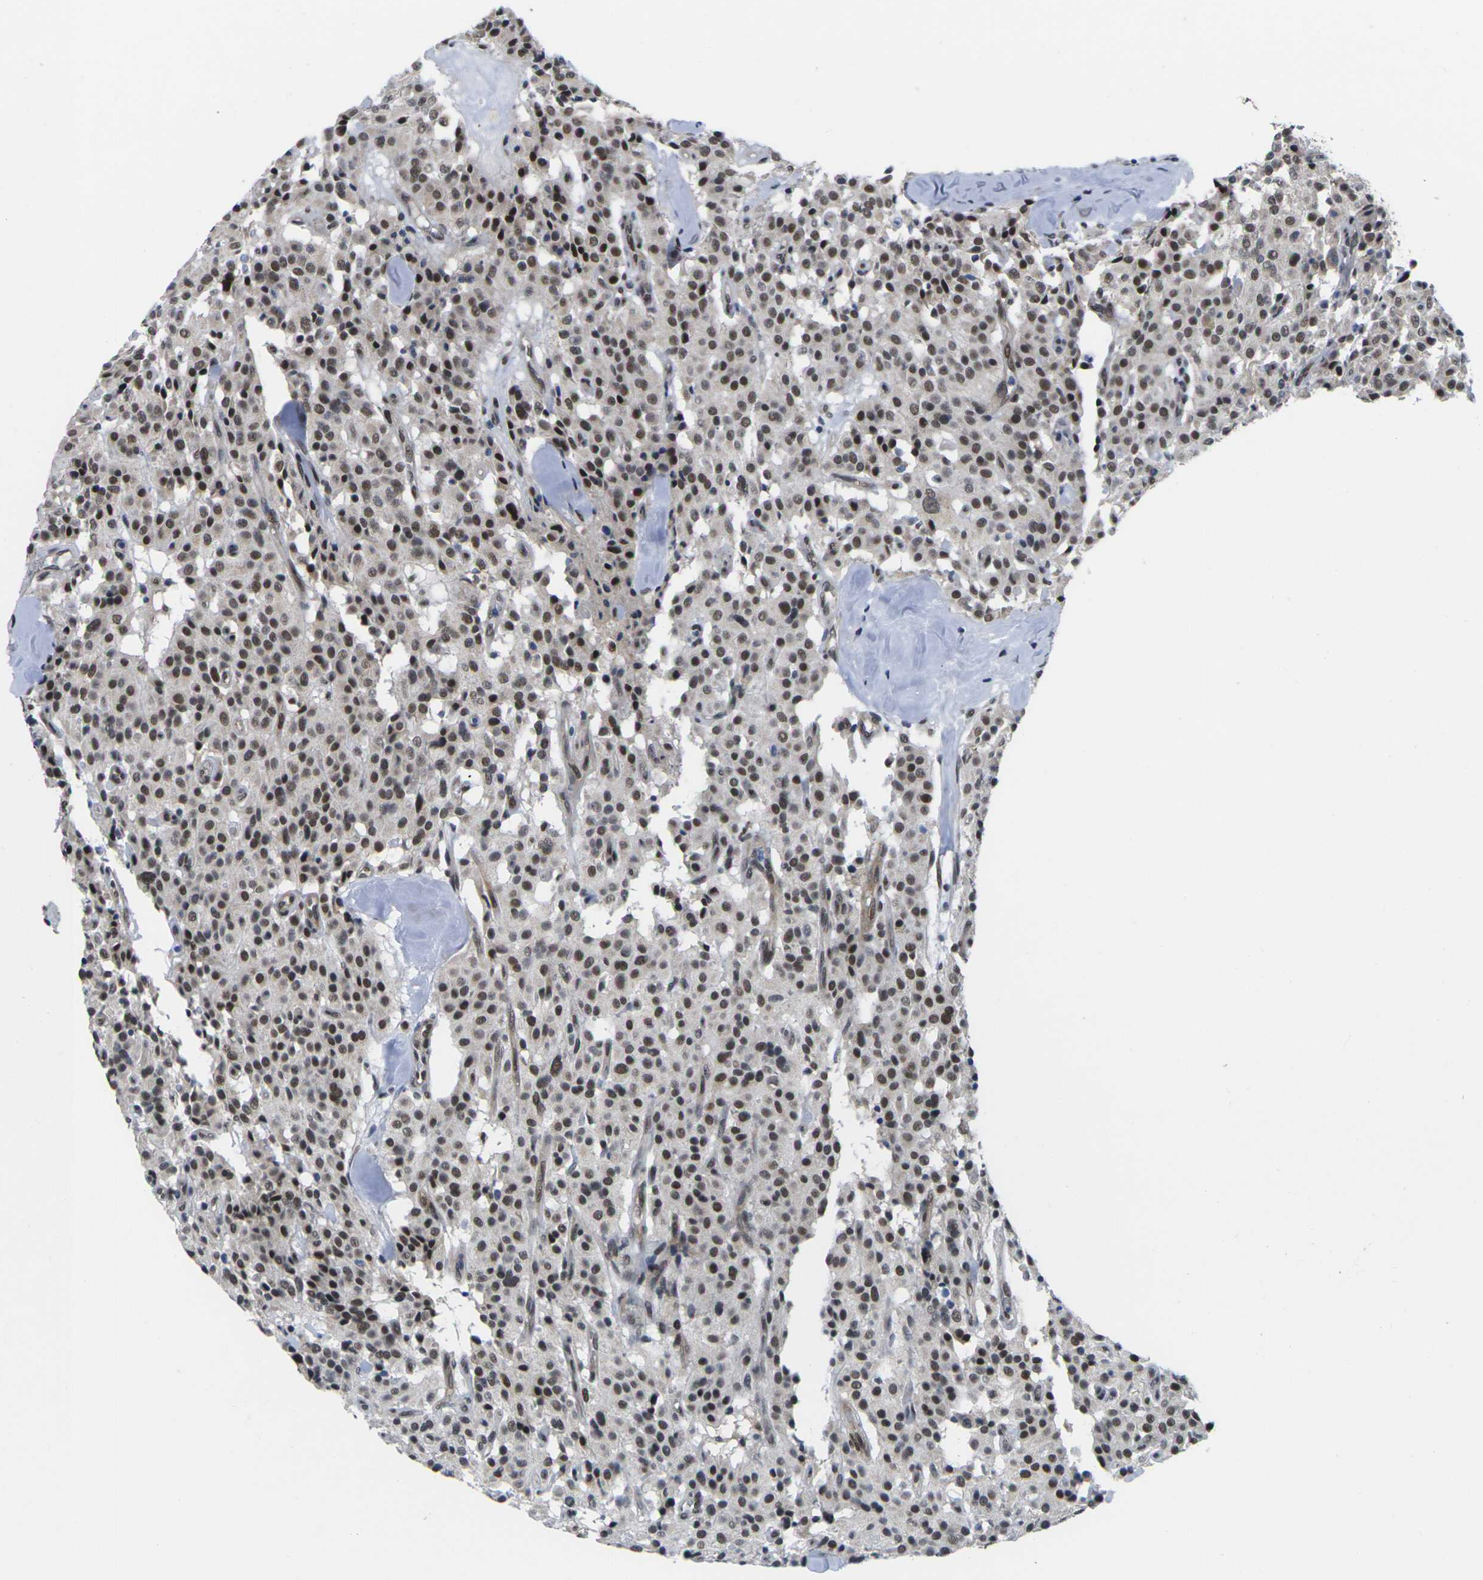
{"staining": {"intensity": "strong", "quantity": ">75%", "location": "nuclear"}, "tissue": "carcinoid", "cell_type": "Tumor cells", "image_type": "cancer", "snomed": [{"axis": "morphology", "description": "Carcinoid, malignant, NOS"}, {"axis": "topography", "description": "Lung"}], "caption": "Carcinoid (malignant) tissue reveals strong nuclear expression in approximately >75% of tumor cells, visualized by immunohistochemistry.", "gene": "RBM7", "patient": {"sex": "male", "age": 30}}